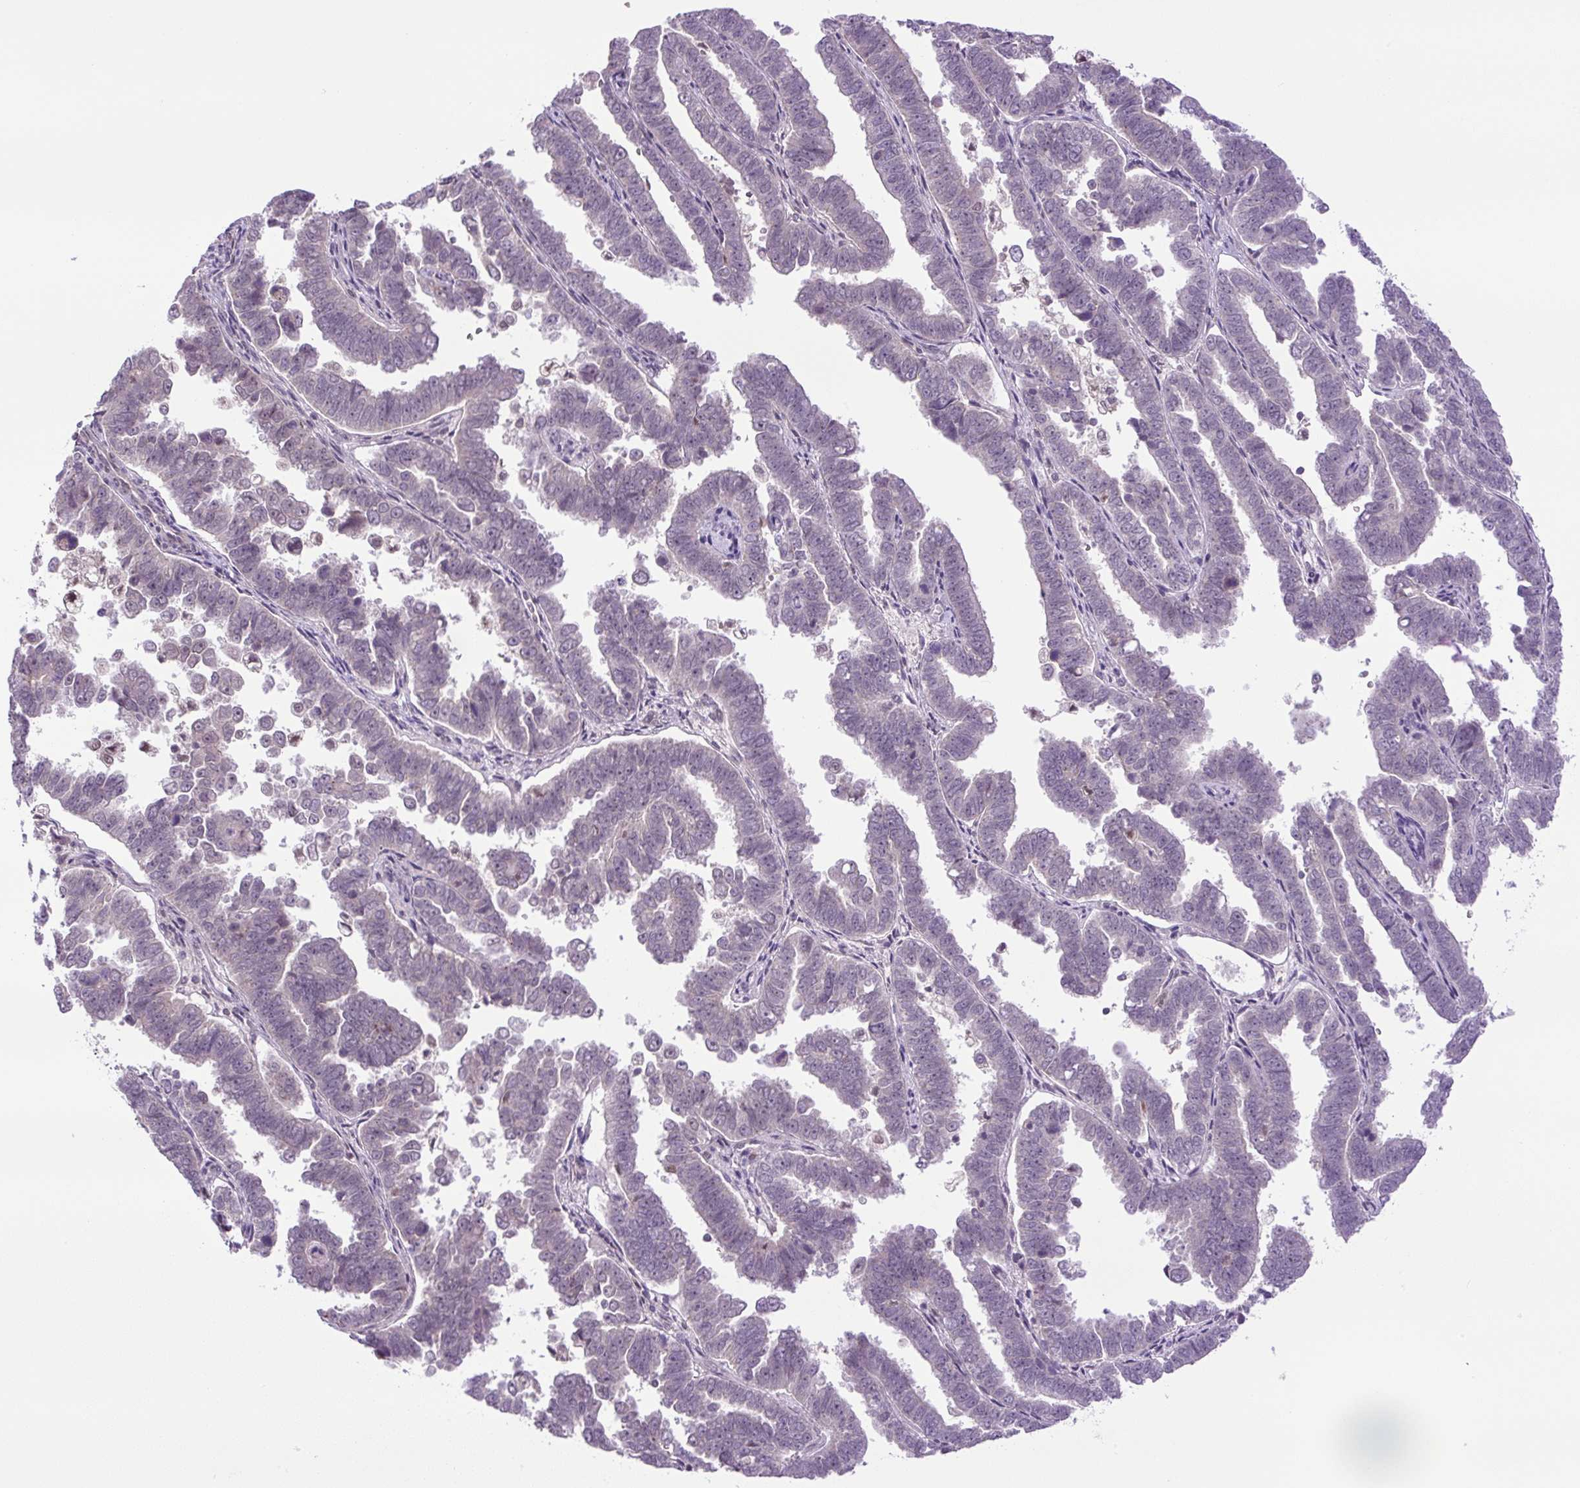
{"staining": {"intensity": "weak", "quantity": "<25%", "location": "nuclear"}, "tissue": "endometrial cancer", "cell_type": "Tumor cells", "image_type": "cancer", "snomed": [{"axis": "morphology", "description": "Adenocarcinoma, NOS"}, {"axis": "topography", "description": "Endometrium"}], "caption": "Micrograph shows no protein expression in tumor cells of endometrial adenocarcinoma tissue.", "gene": "KPNA1", "patient": {"sex": "female", "age": 75}}